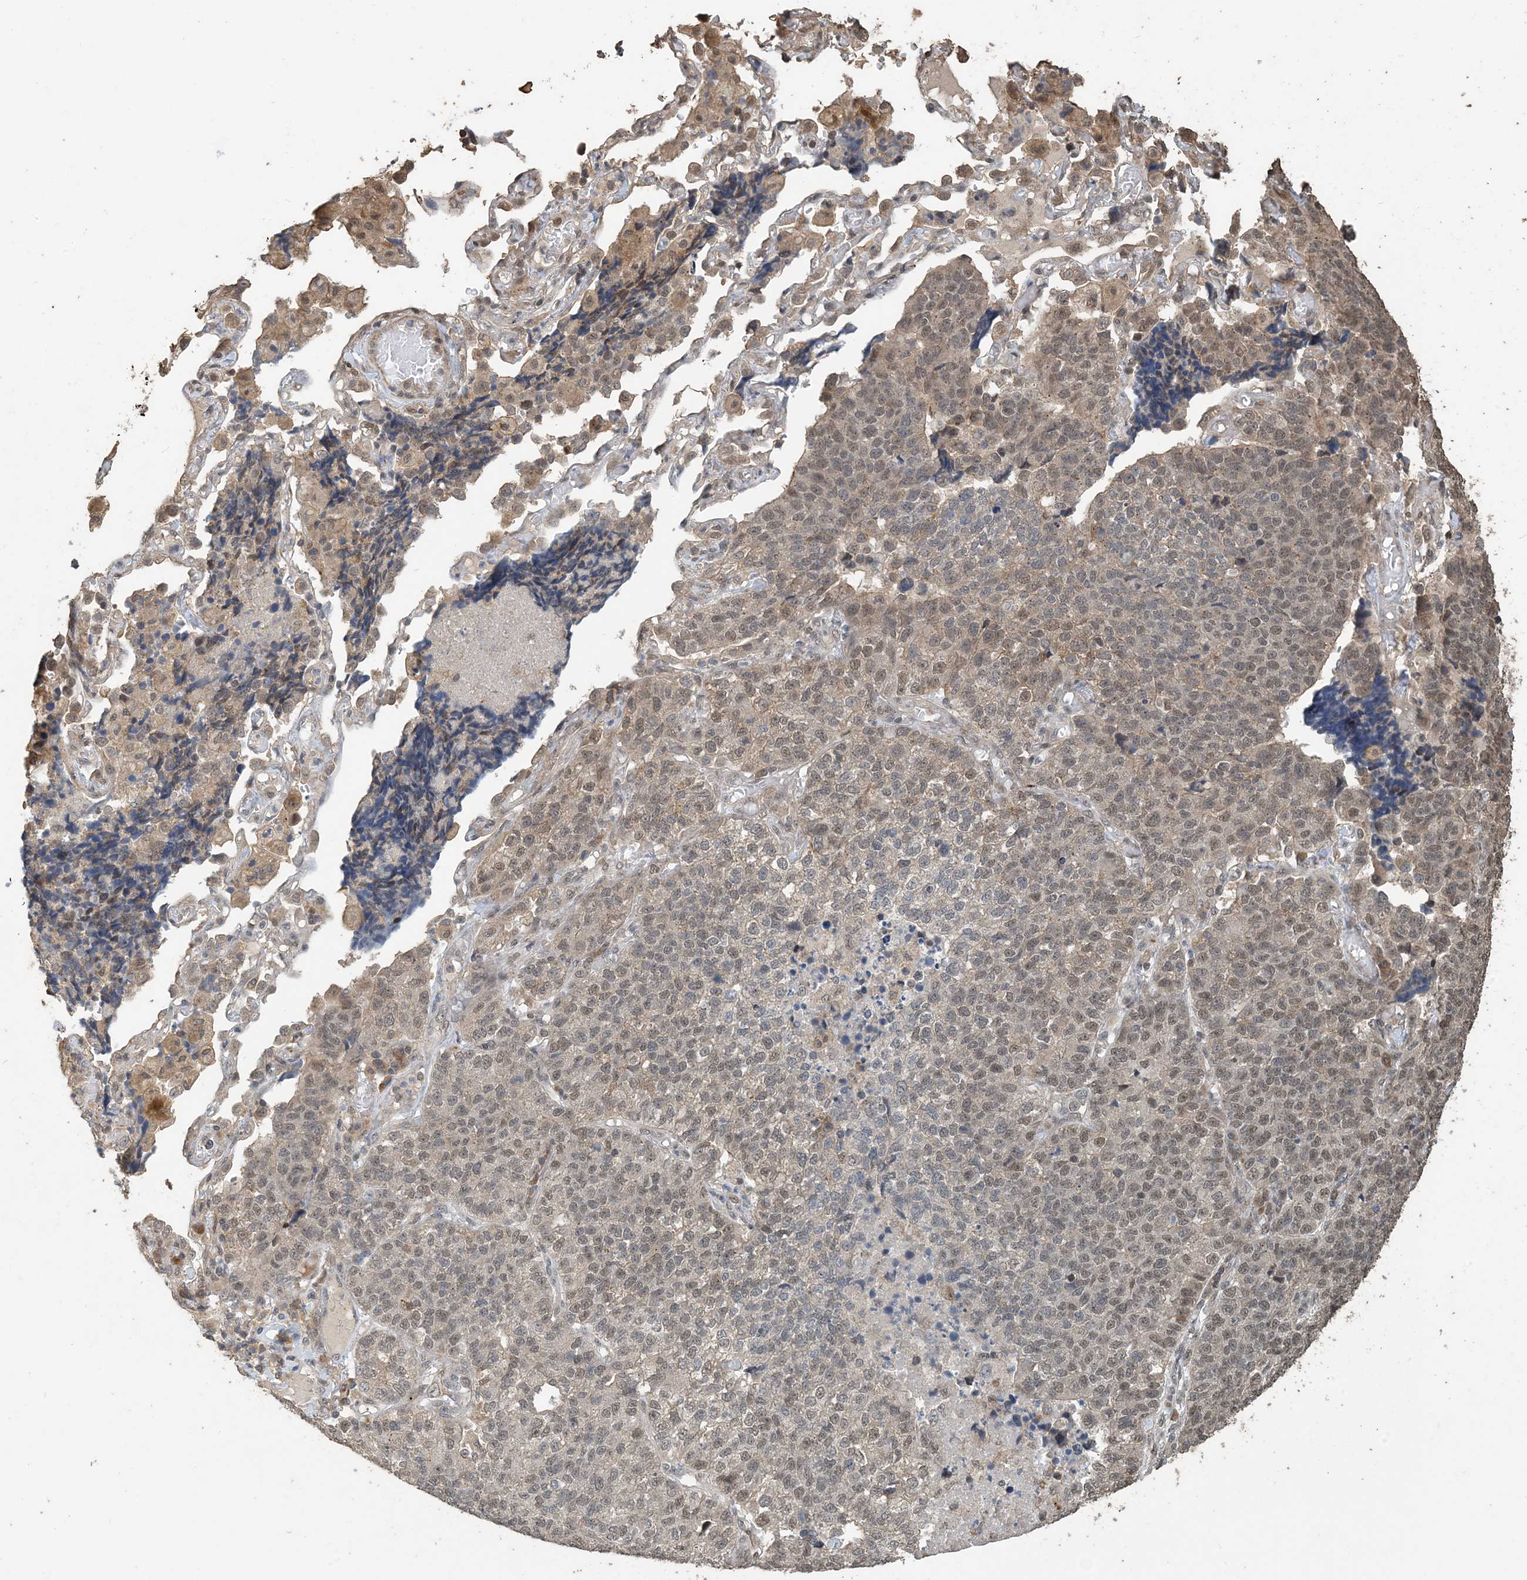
{"staining": {"intensity": "moderate", "quantity": "<25%", "location": "nuclear"}, "tissue": "lung cancer", "cell_type": "Tumor cells", "image_type": "cancer", "snomed": [{"axis": "morphology", "description": "Adenocarcinoma, NOS"}, {"axis": "topography", "description": "Lung"}], "caption": "Lung adenocarcinoma was stained to show a protein in brown. There is low levels of moderate nuclear expression in approximately <25% of tumor cells. Using DAB (3,3'-diaminobenzidine) (brown) and hematoxylin (blue) stains, captured at high magnification using brightfield microscopy.", "gene": "ZC3H12A", "patient": {"sex": "male", "age": 49}}